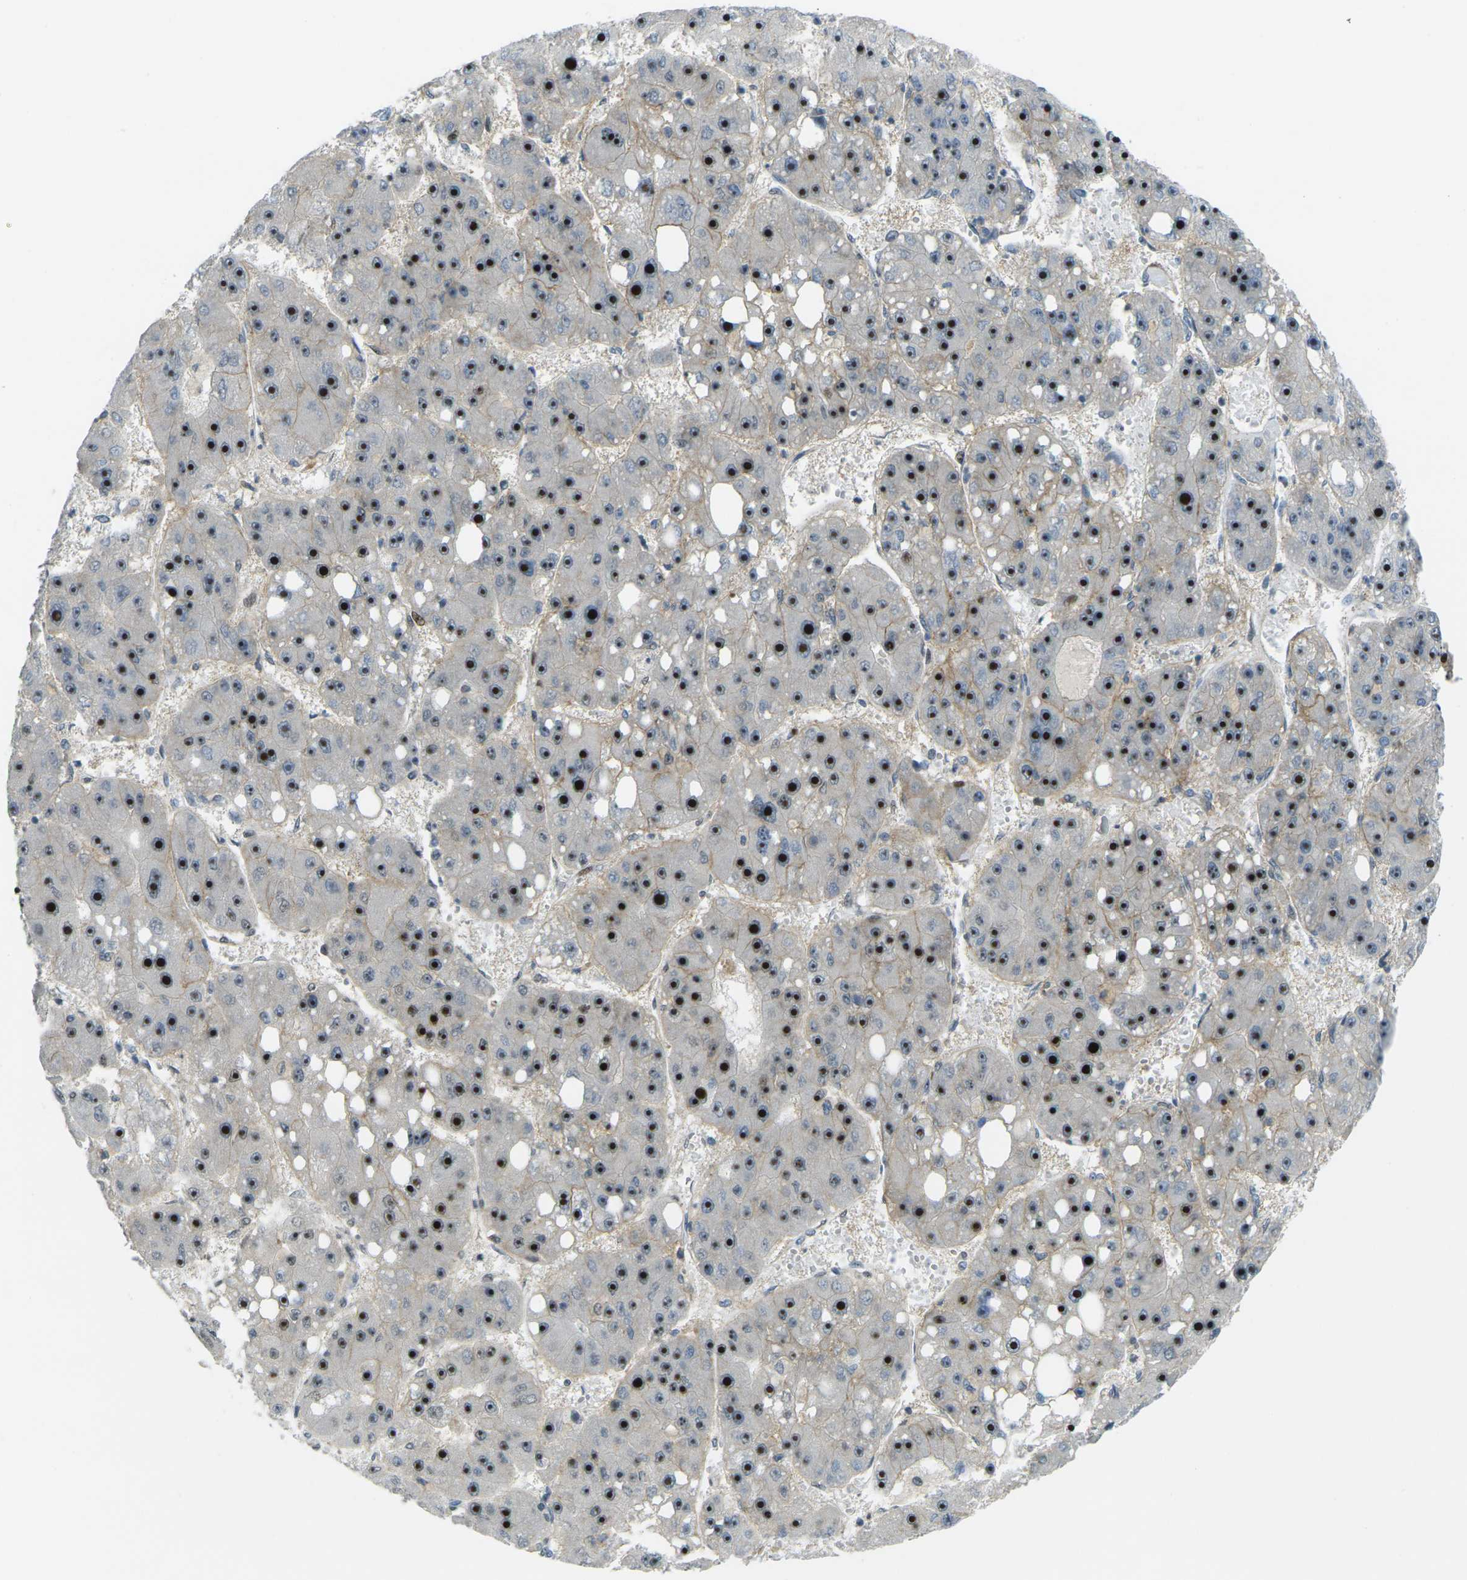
{"staining": {"intensity": "strong", "quantity": ">75%", "location": "nuclear"}, "tissue": "liver cancer", "cell_type": "Tumor cells", "image_type": "cancer", "snomed": [{"axis": "morphology", "description": "Carcinoma, Hepatocellular, NOS"}, {"axis": "topography", "description": "Liver"}], "caption": "Strong nuclear expression is identified in approximately >75% of tumor cells in hepatocellular carcinoma (liver). (IHC, brightfield microscopy, high magnification).", "gene": "UBE2C", "patient": {"sex": "female", "age": 61}}